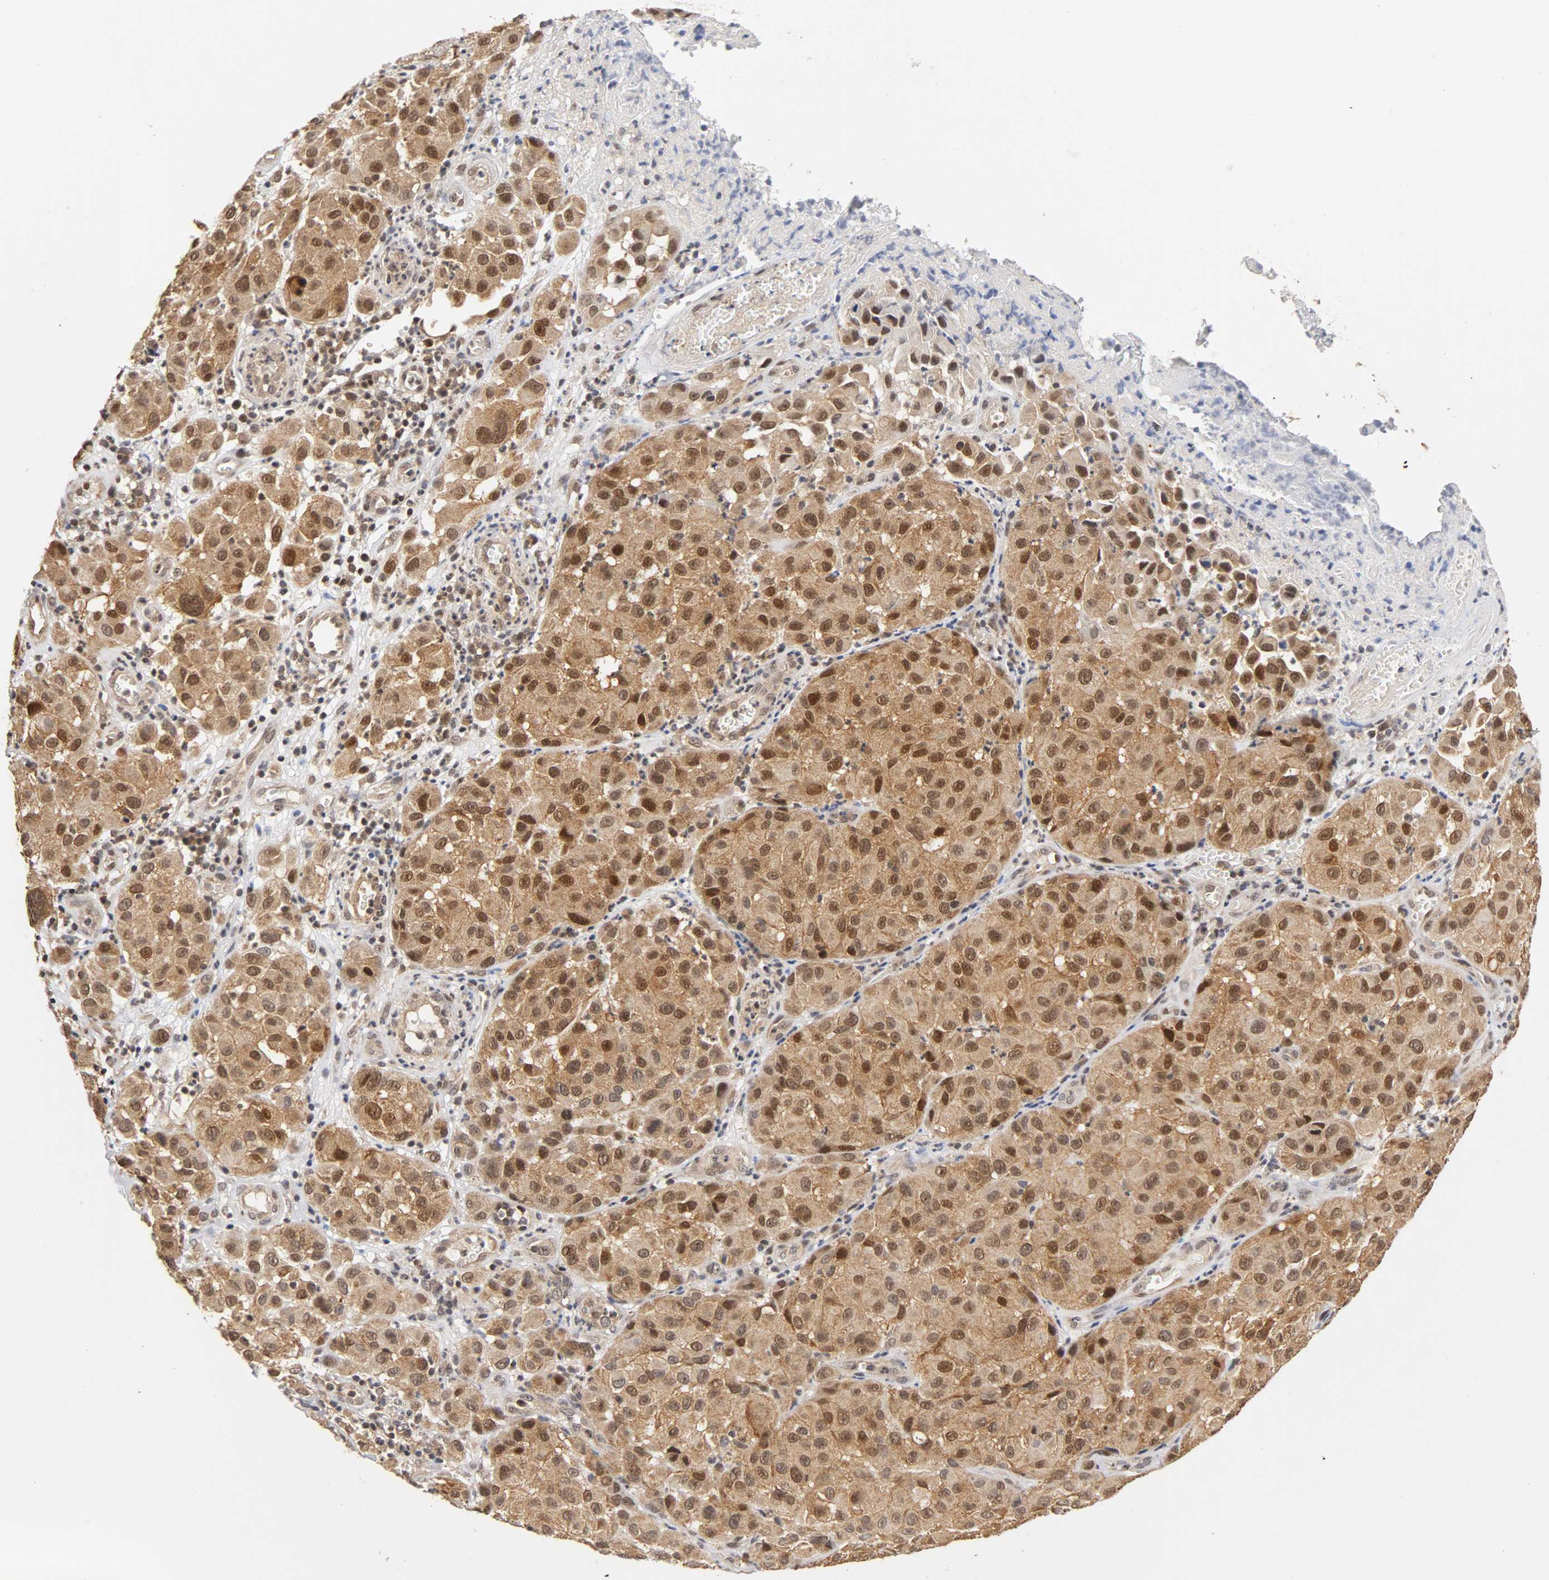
{"staining": {"intensity": "strong", "quantity": ">75%", "location": "cytoplasmic/membranous,nuclear"}, "tissue": "melanoma", "cell_type": "Tumor cells", "image_type": "cancer", "snomed": [{"axis": "morphology", "description": "Malignant melanoma, NOS"}, {"axis": "topography", "description": "Skin"}], "caption": "This micrograph exhibits immunohistochemistry (IHC) staining of human malignant melanoma, with high strong cytoplasmic/membranous and nuclear expression in approximately >75% of tumor cells.", "gene": "UBE2M", "patient": {"sex": "female", "age": 21}}